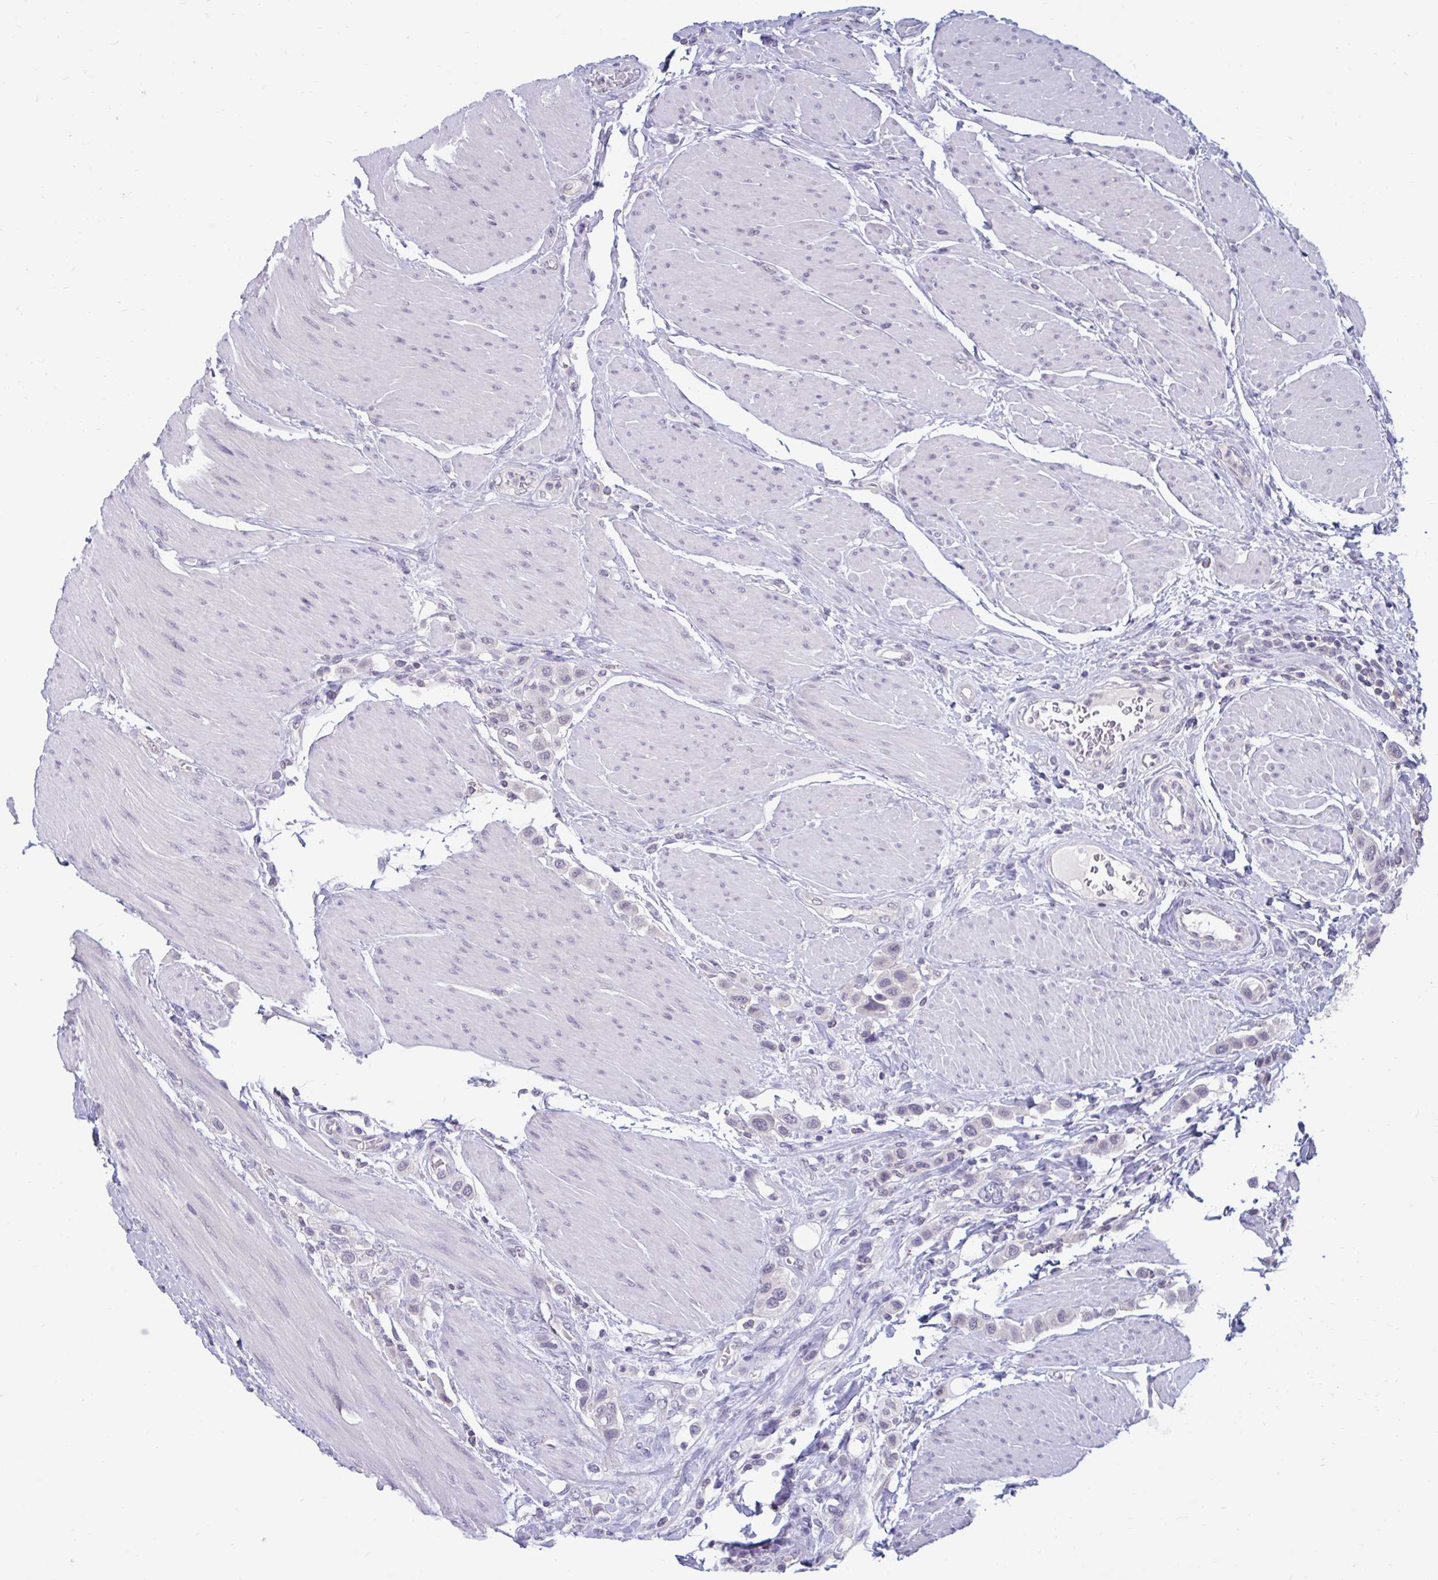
{"staining": {"intensity": "negative", "quantity": "none", "location": "none"}, "tissue": "urothelial cancer", "cell_type": "Tumor cells", "image_type": "cancer", "snomed": [{"axis": "morphology", "description": "Urothelial carcinoma, High grade"}, {"axis": "topography", "description": "Urinary bladder"}], "caption": "This is an immunohistochemistry histopathology image of human urothelial cancer. There is no positivity in tumor cells.", "gene": "ARPP19", "patient": {"sex": "male", "age": 50}}